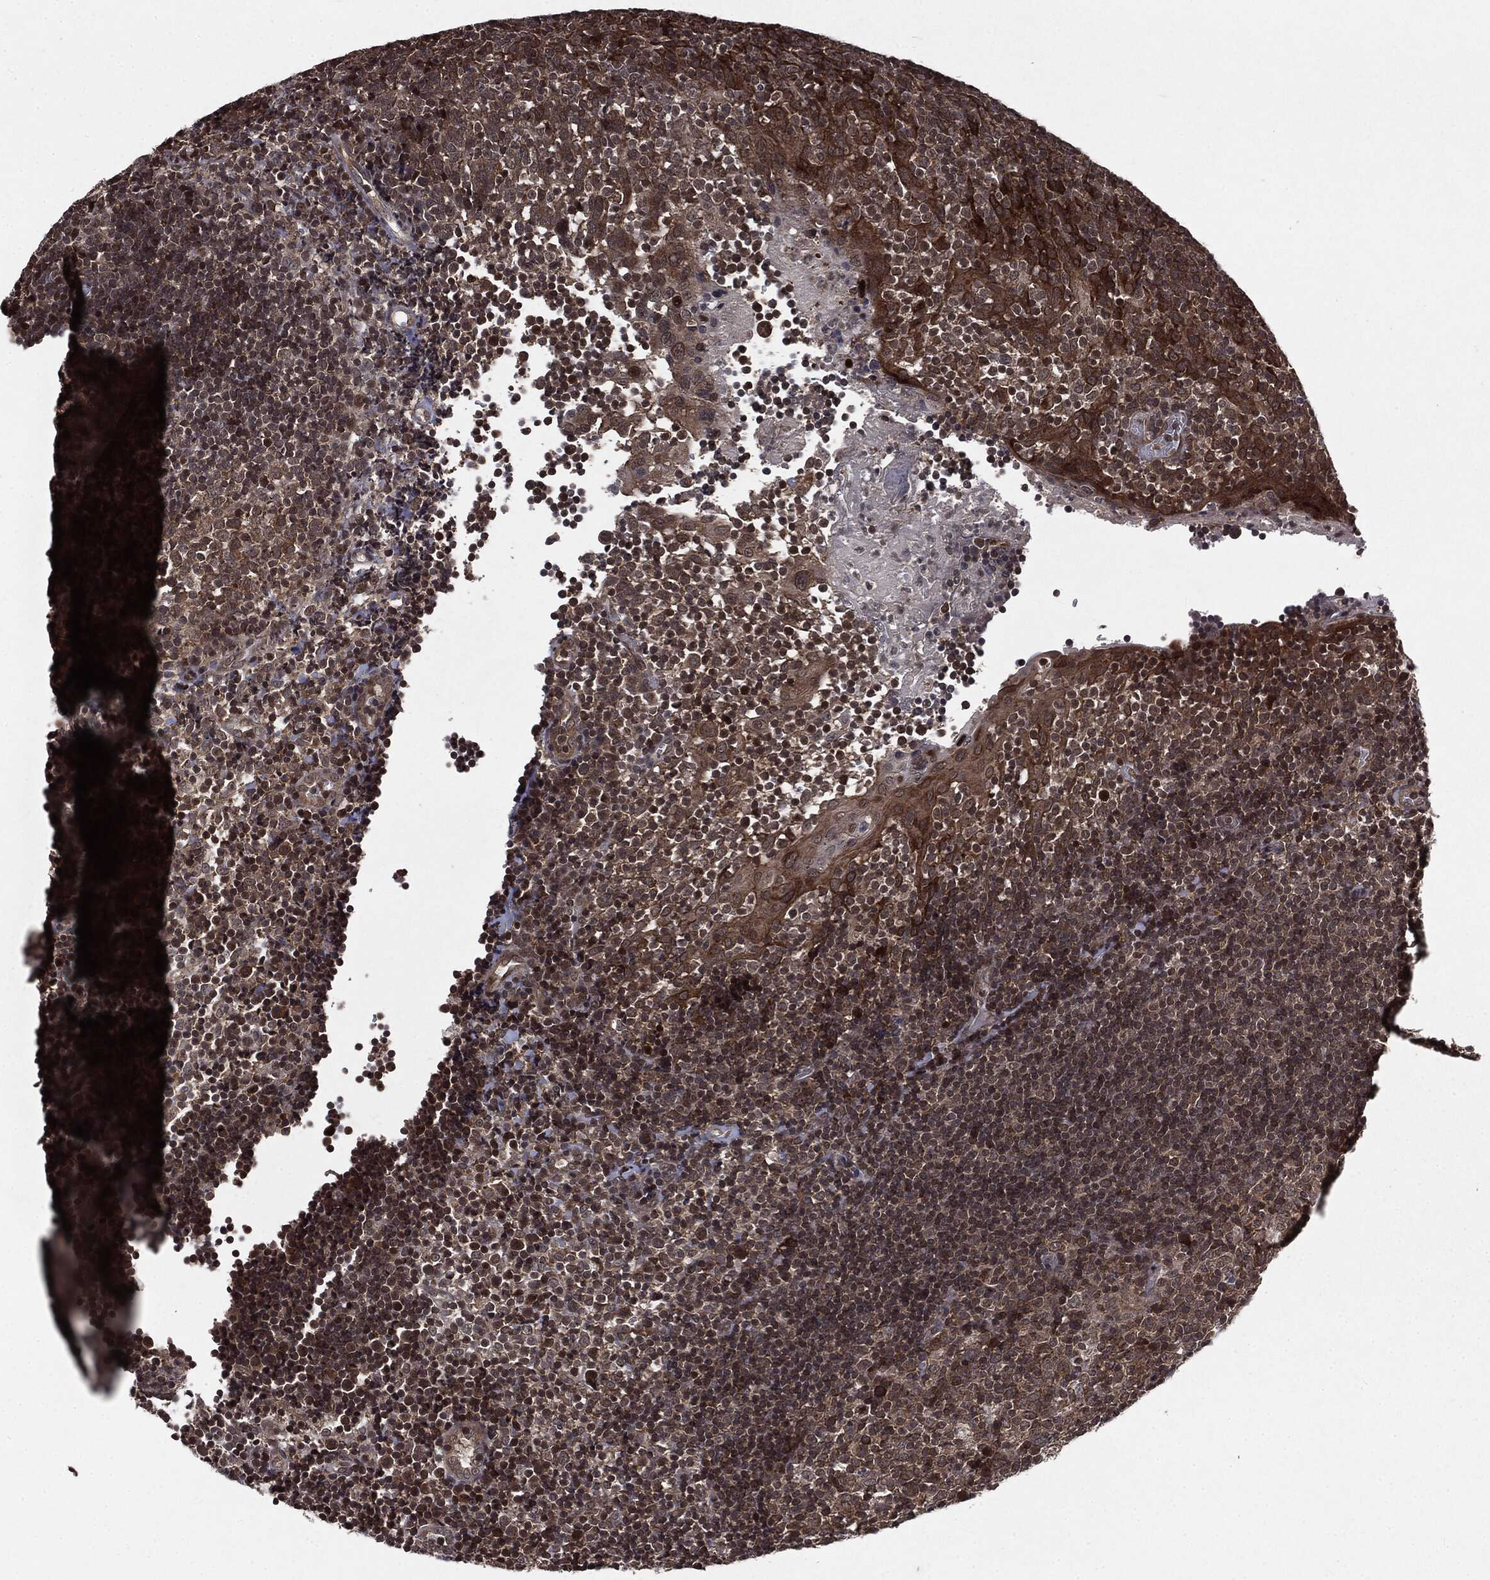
{"staining": {"intensity": "strong", "quantity": "25%-75%", "location": "cytoplasmic/membranous,nuclear"}, "tissue": "tonsil", "cell_type": "Germinal center cells", "image_type": "normal", "snomed": [{"axis": "morphology", "description": "Normal tissue, NOS"}, {"axis": "topography", "description": "Tonsil"}], "caption": "Normal tonsil exhibits strong cytoplasmic/membranous,nuclear positivity in about 25%-75% of germinal center cells Immunohistochemistry (ihc) stains the protein of interest in brown and the nuclei are stained blue..", "gene": "STAU2", "patient": {"sex": "female", "age": 5}}